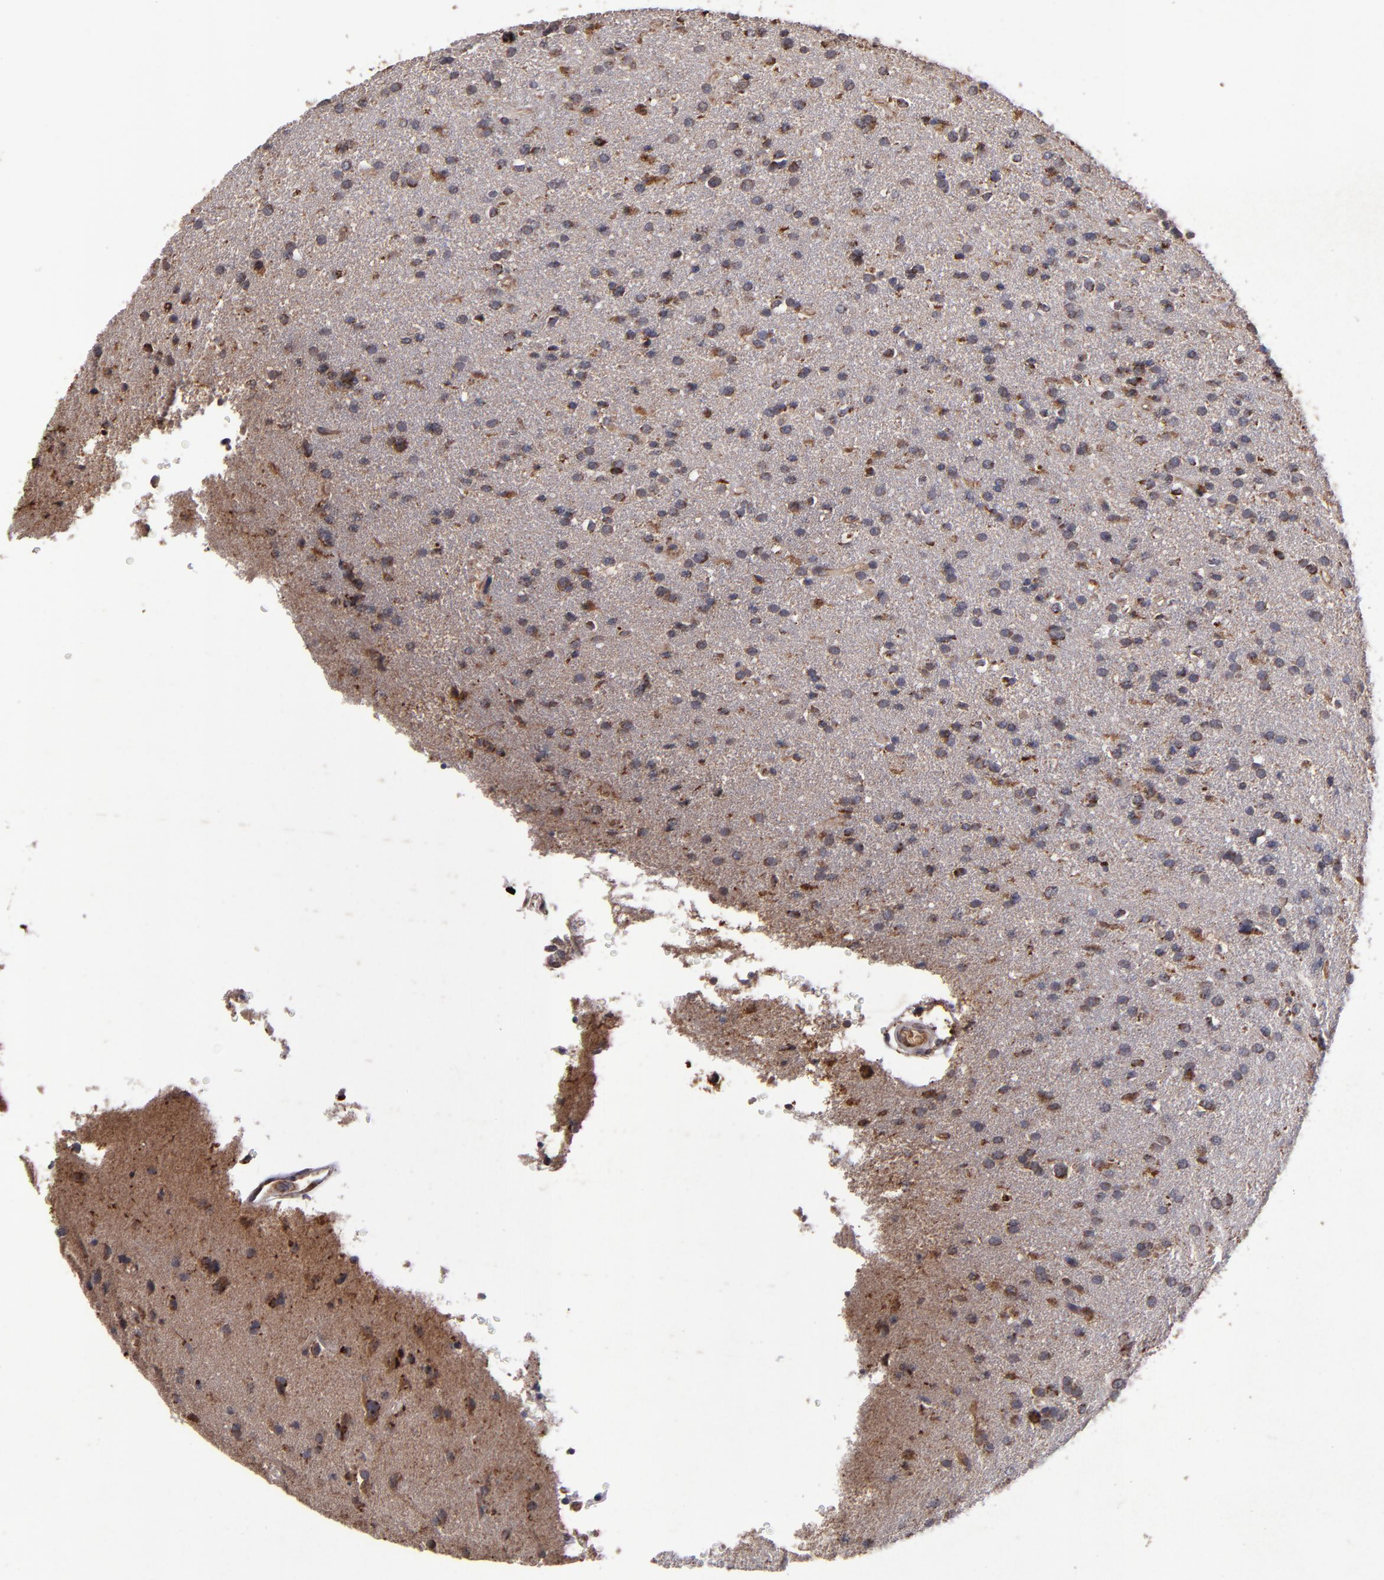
{"staining": {"intensity": "moderate", "quantity": ">75%", "location": "cytoplasmic/membranous"}, "tissue": "glioma", "cell_type": "Tumor cells", "image_type": "cancer", "snomed": [{"axis": "morphology", "description": "Glioma, malignant, High grade"}, {"axis": "topography", "description": "Brain"}], "caption": "Tumor cells demonstrate medium levels of moderate cytoplasmic/membranous positivity in approximately >75% of cells in malignant glioma (high-grade).", "gene": "TIMM9", "patient": {"sex": "male", "age": 33}}